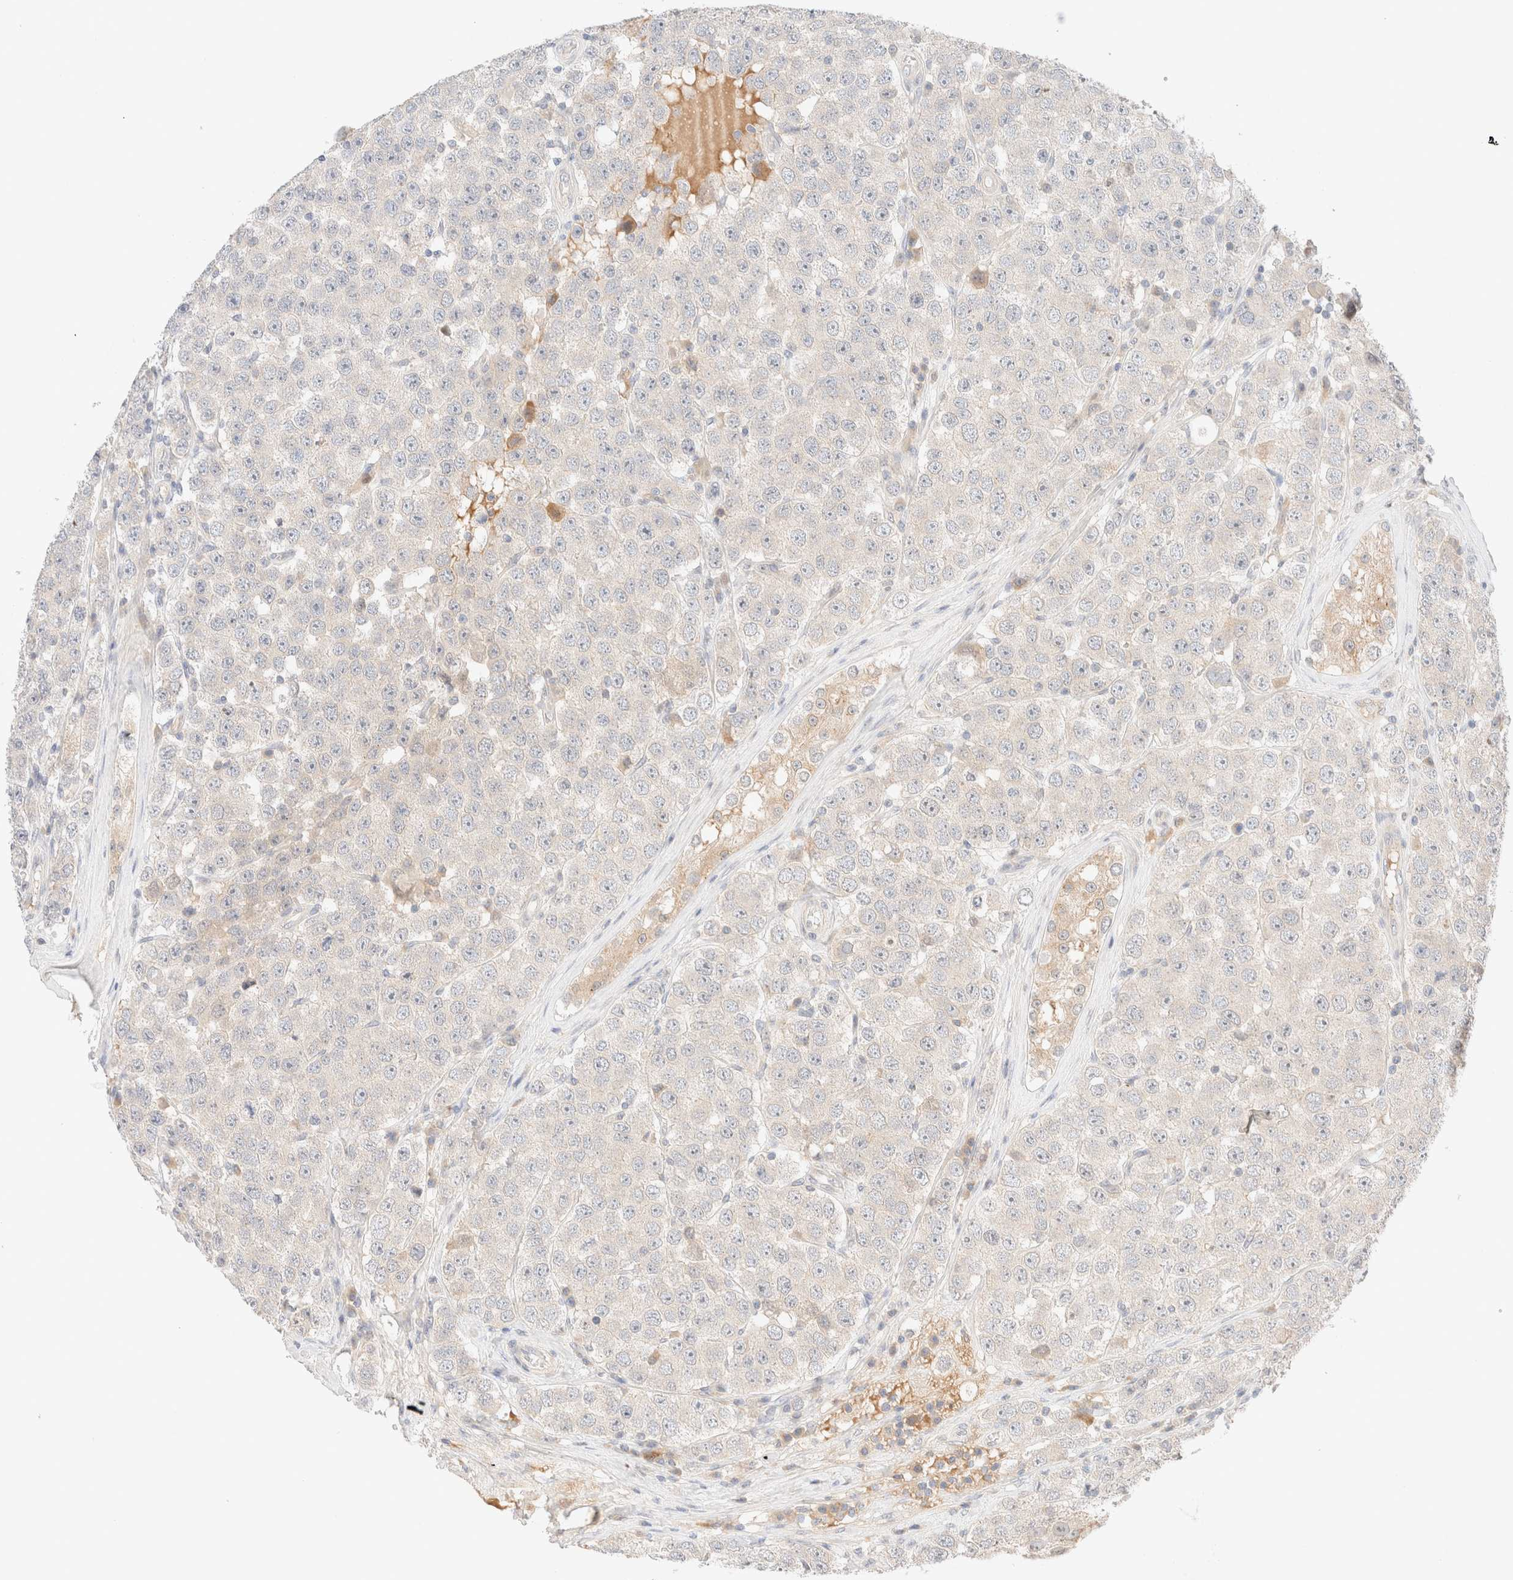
{"staining": {"intensity": "negative", "quantity": "none", "location": "none"}, "tissue": "testis cancer", "cell_type": "Tumor cells", "image_type": "cancer", "snomed": [{"axis": "morphology", "description": "Seminoma, NOS"}, {"axis": "morphology", "description": "Carcinoma, Embryonal, NOS"}, {"axis": "topography", "description": "Testis"}], "caption": "The photomicrograph reveals no significant expression in tumor cells of testis seminoma.", "gene": "SARM1", "patient": {"sex": "male", "age": 28}}